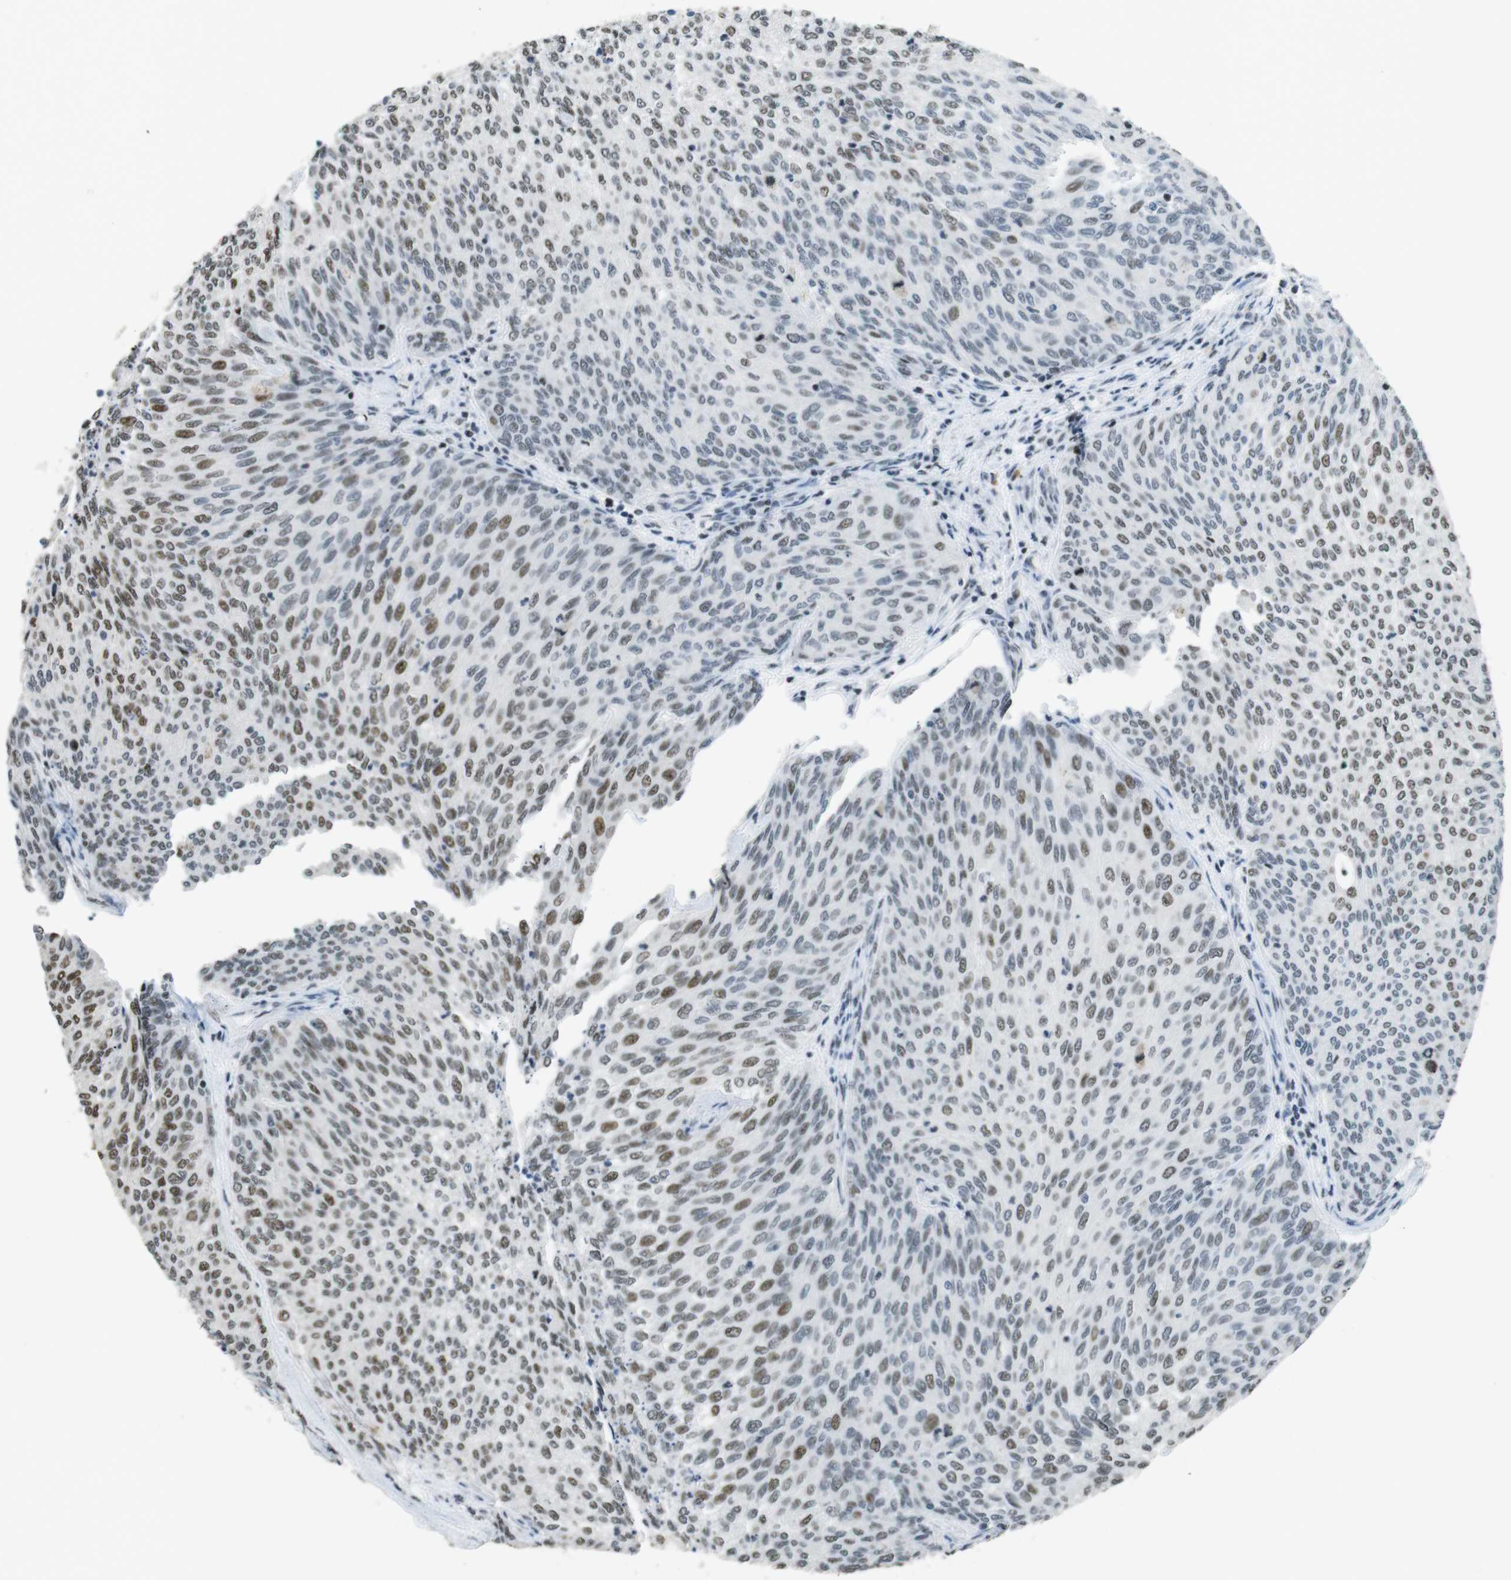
{"staining": {"intensity": "moderate", "quantity": "25%-75%", "location": "nuclear"}, "tissue": "urothelial cancer", "cell_type": "Tumor cells", "image_type": "cancer", "snomed": [{"axis": "morphology", "description": "Urothelial carcinoma, Low grade"}, {"axis": "topography", "description": "Urinary bladder"}], "caption": "Immunohistochemical staining of human urothelial carcinoma (low-grade) shows medium levels of moderate nuclear protein staining in about 25%-75% of tumor cells. The staining is performed using DAB (3,3'-diaminobenzidine) brown chromogen to label protein expression. The nuclei are counter-stained blue using hematoxylin.", "gene": "CSNK2B", "patient": {"sex": "female", "age": 79}}